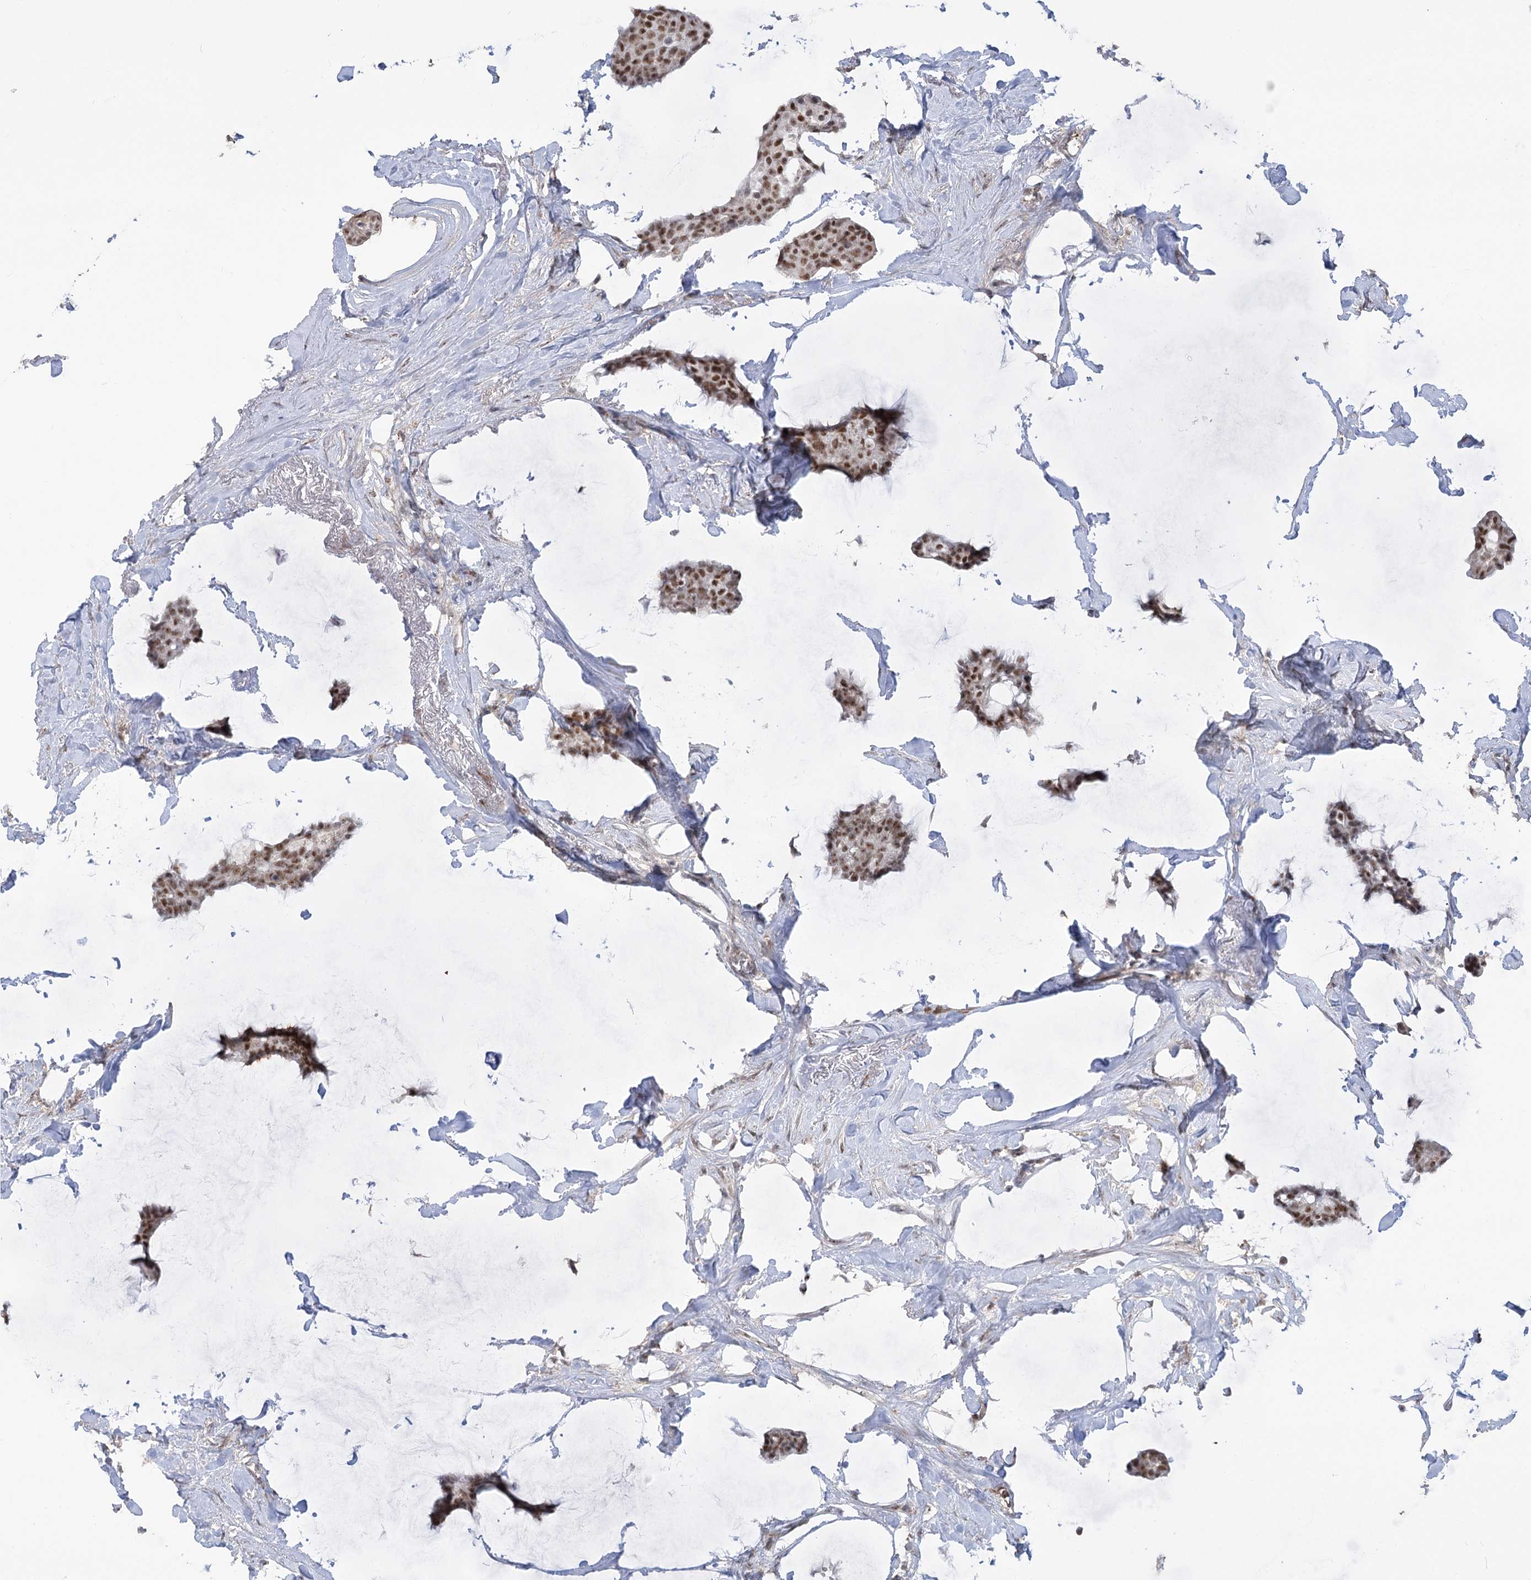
{"staining": {"intensity": "moderate", "quantity": ">75%", "location": "nuclear"}, "tissue": "breast cancer", "cell_type": "Tumor cells", "image_type": "cancer", "snomed": [{"axis": "morphology", "description": "Duct carcinoma"}, {"axis": "topography", "description": "Breast"}], "caption": "Protein expression analysis of breast cancer reveals moderate nuclear expression in about >75% of tumor cells.", "gene": "ZSCAN23", "patient": {"sex": "female", "age": 93}}